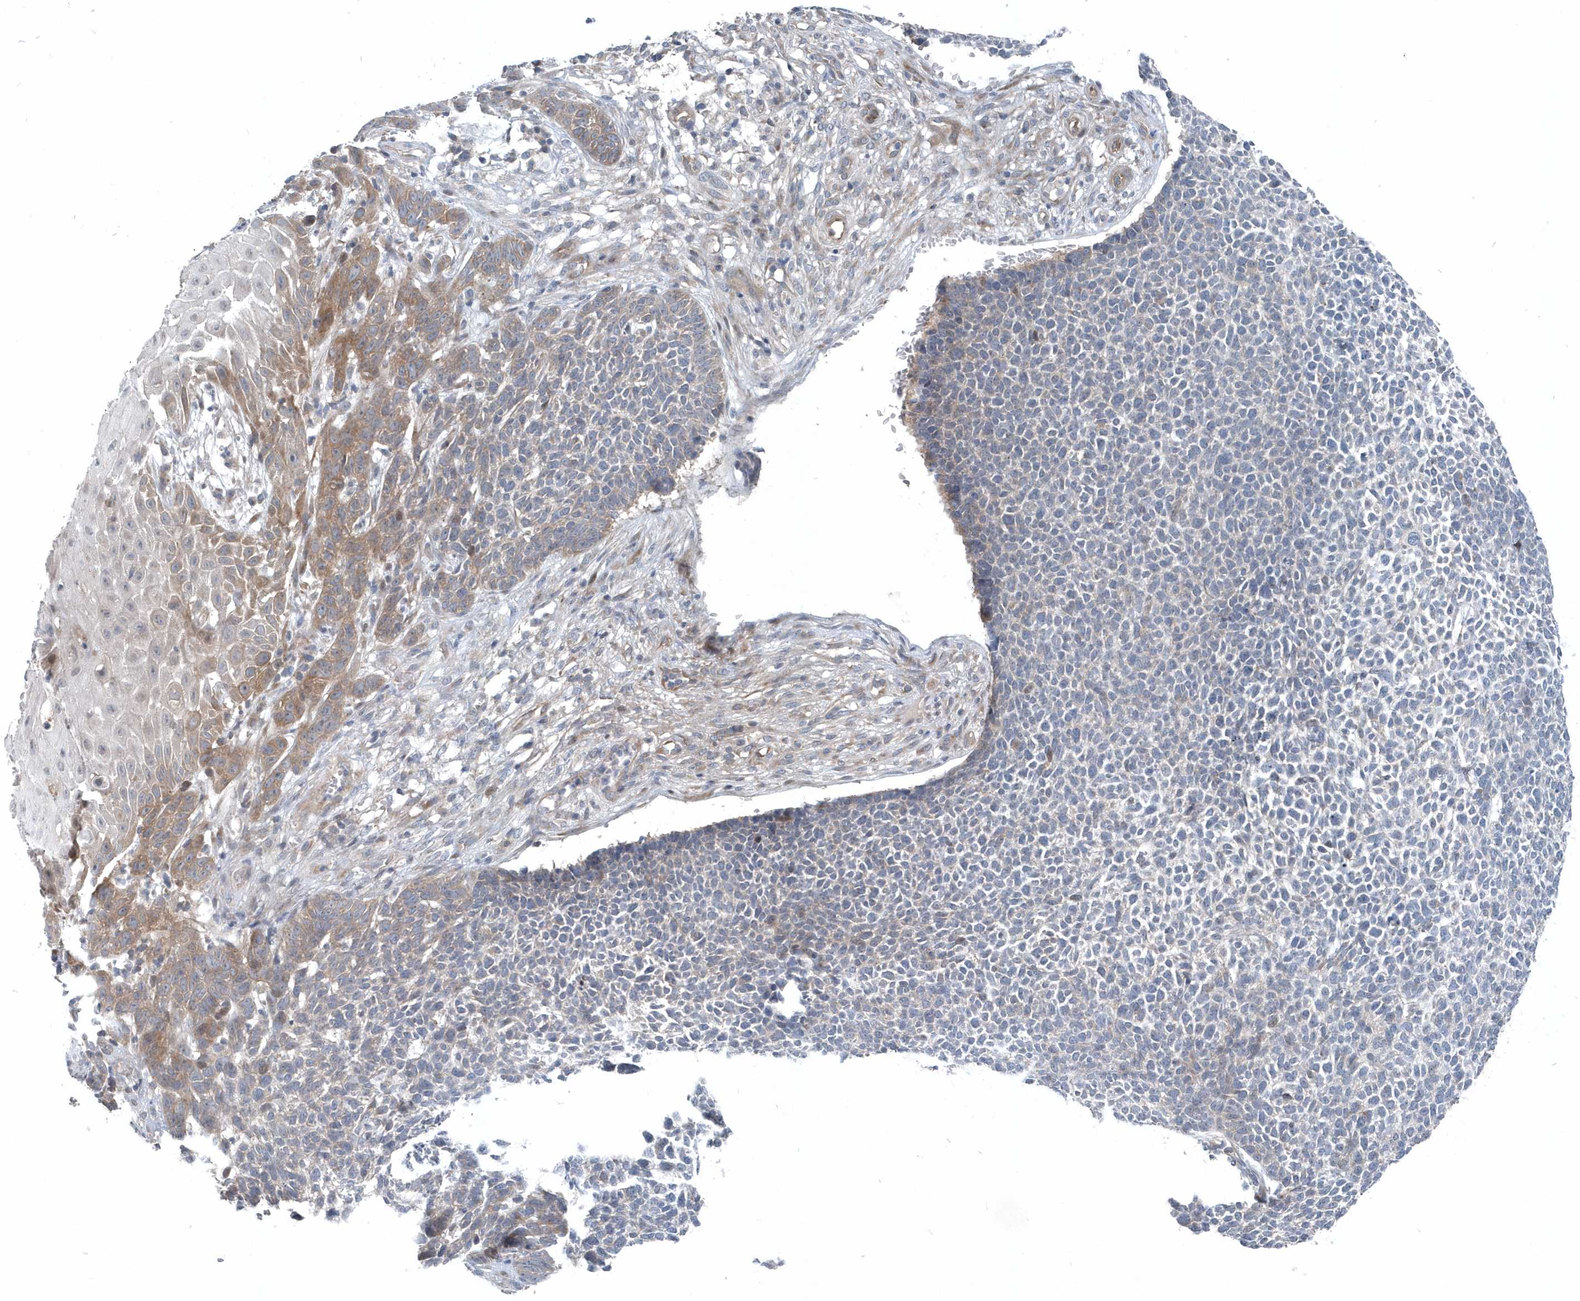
{"staining": {"intensity": "weak", "quantity": "<25%", "location": "cytoplasmic/membranous"}, "tissue": "skin cancer", "cell_type": "Tumor cells", "image_type": "cancer", "snomed": [{"axis": "morphology", "description": "Basal cell carcinoma"}, {"axis": "topography", "description": "Skin"}], "caption": "A high-resolution micrograph shows IHC staining of basal cell carcinoma (skin), which demonstrates no significant staining in tumor cells.", "gene": "MCC", "patient": {"sex": "female", "age": 84}}